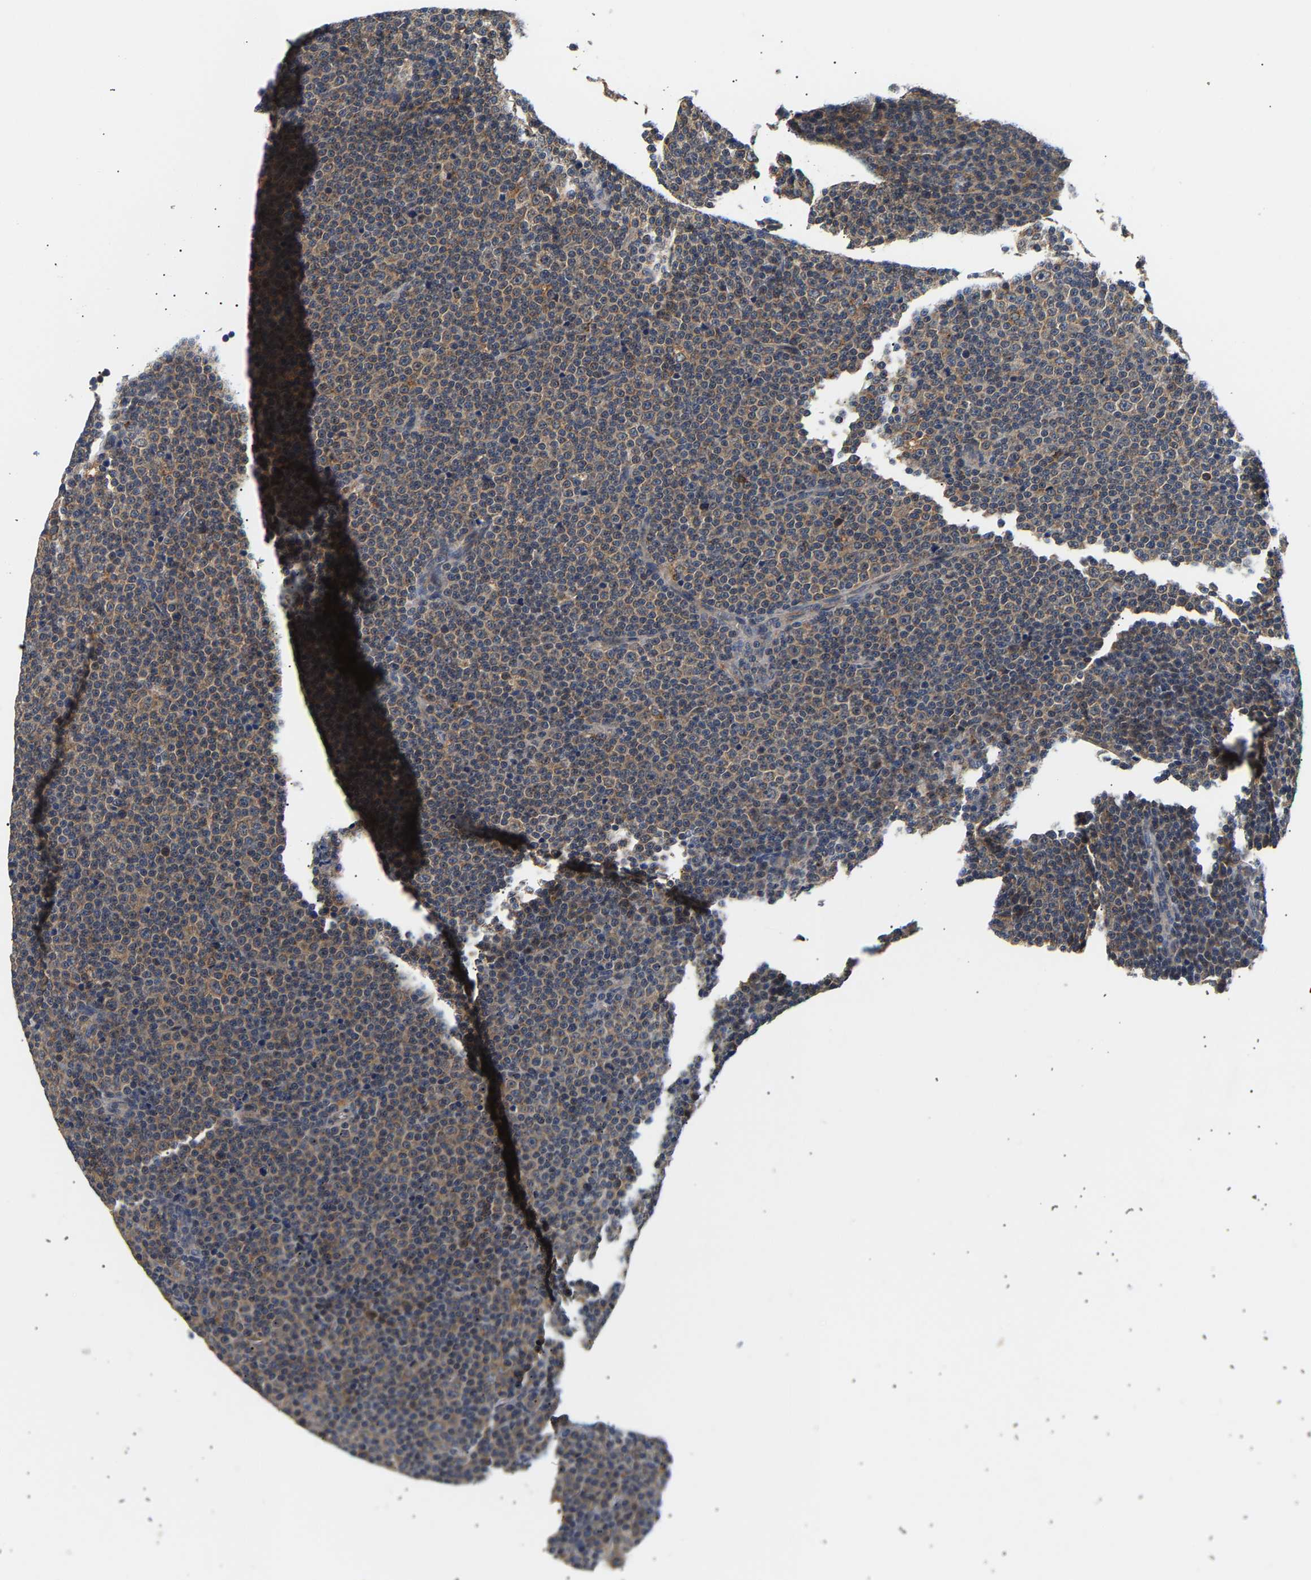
{"staining": {"intensity": "weak", "quantity": ">75%", "location": "cytoplasmic/membranous"}, "tissue": "lymphoma", "cell_type": "Tumor cells", "image_type": "cancer", "snomed": [{"axis": "morphology", "description": "Malignant lymphoma, non-Hodgkin's type, Low grade"}, {"axis": "topography", "description": "Lymph node"}], "caption": "Weak cytoplasmic/membranous expression for a protein is present in approximately >75% of tumor cells of lymphoma using immunohistochemistry (IHC).", "gene": "PPID", "patient": {"sex": "female", "age": 67}}